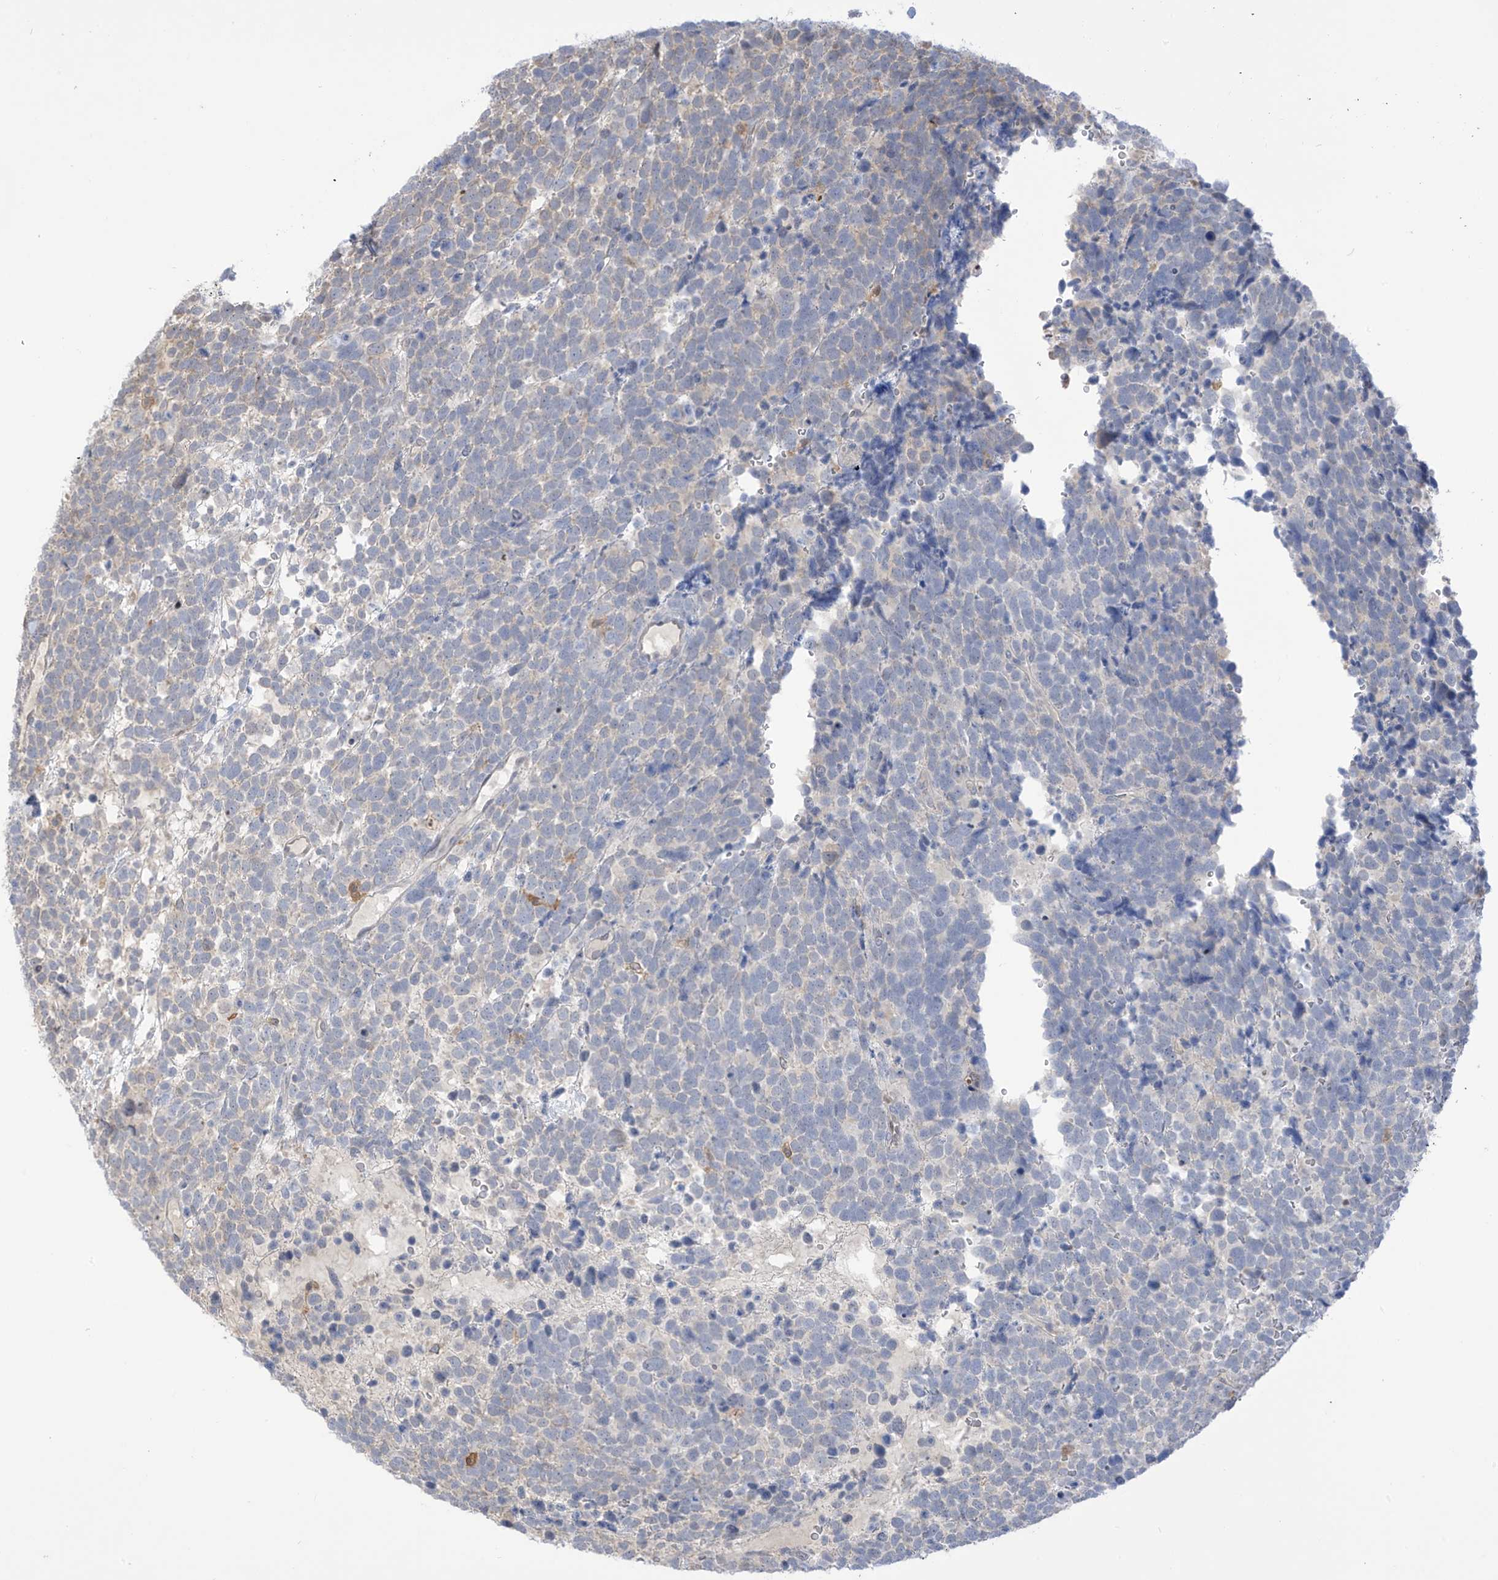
{"staining": {"intensity": "negative", "quantity": "none", "location": "none"}, "tissue": "urothelial cancer", "cell_type": "Tumor cells", "image_type": "cancer", "snomed": [{"axis": "morphology", "description": "Urothelial carcinoma, High grade"}, {"axis": "topography", "description": "Urinary bladder"}], "caption": "DAB immunohistochemical staining of high-grade urothelial carcinoma exhibits no significant expression in tumor cells.", "gene": "IDH1", "patient": {"sex": "female", "age": 82}}